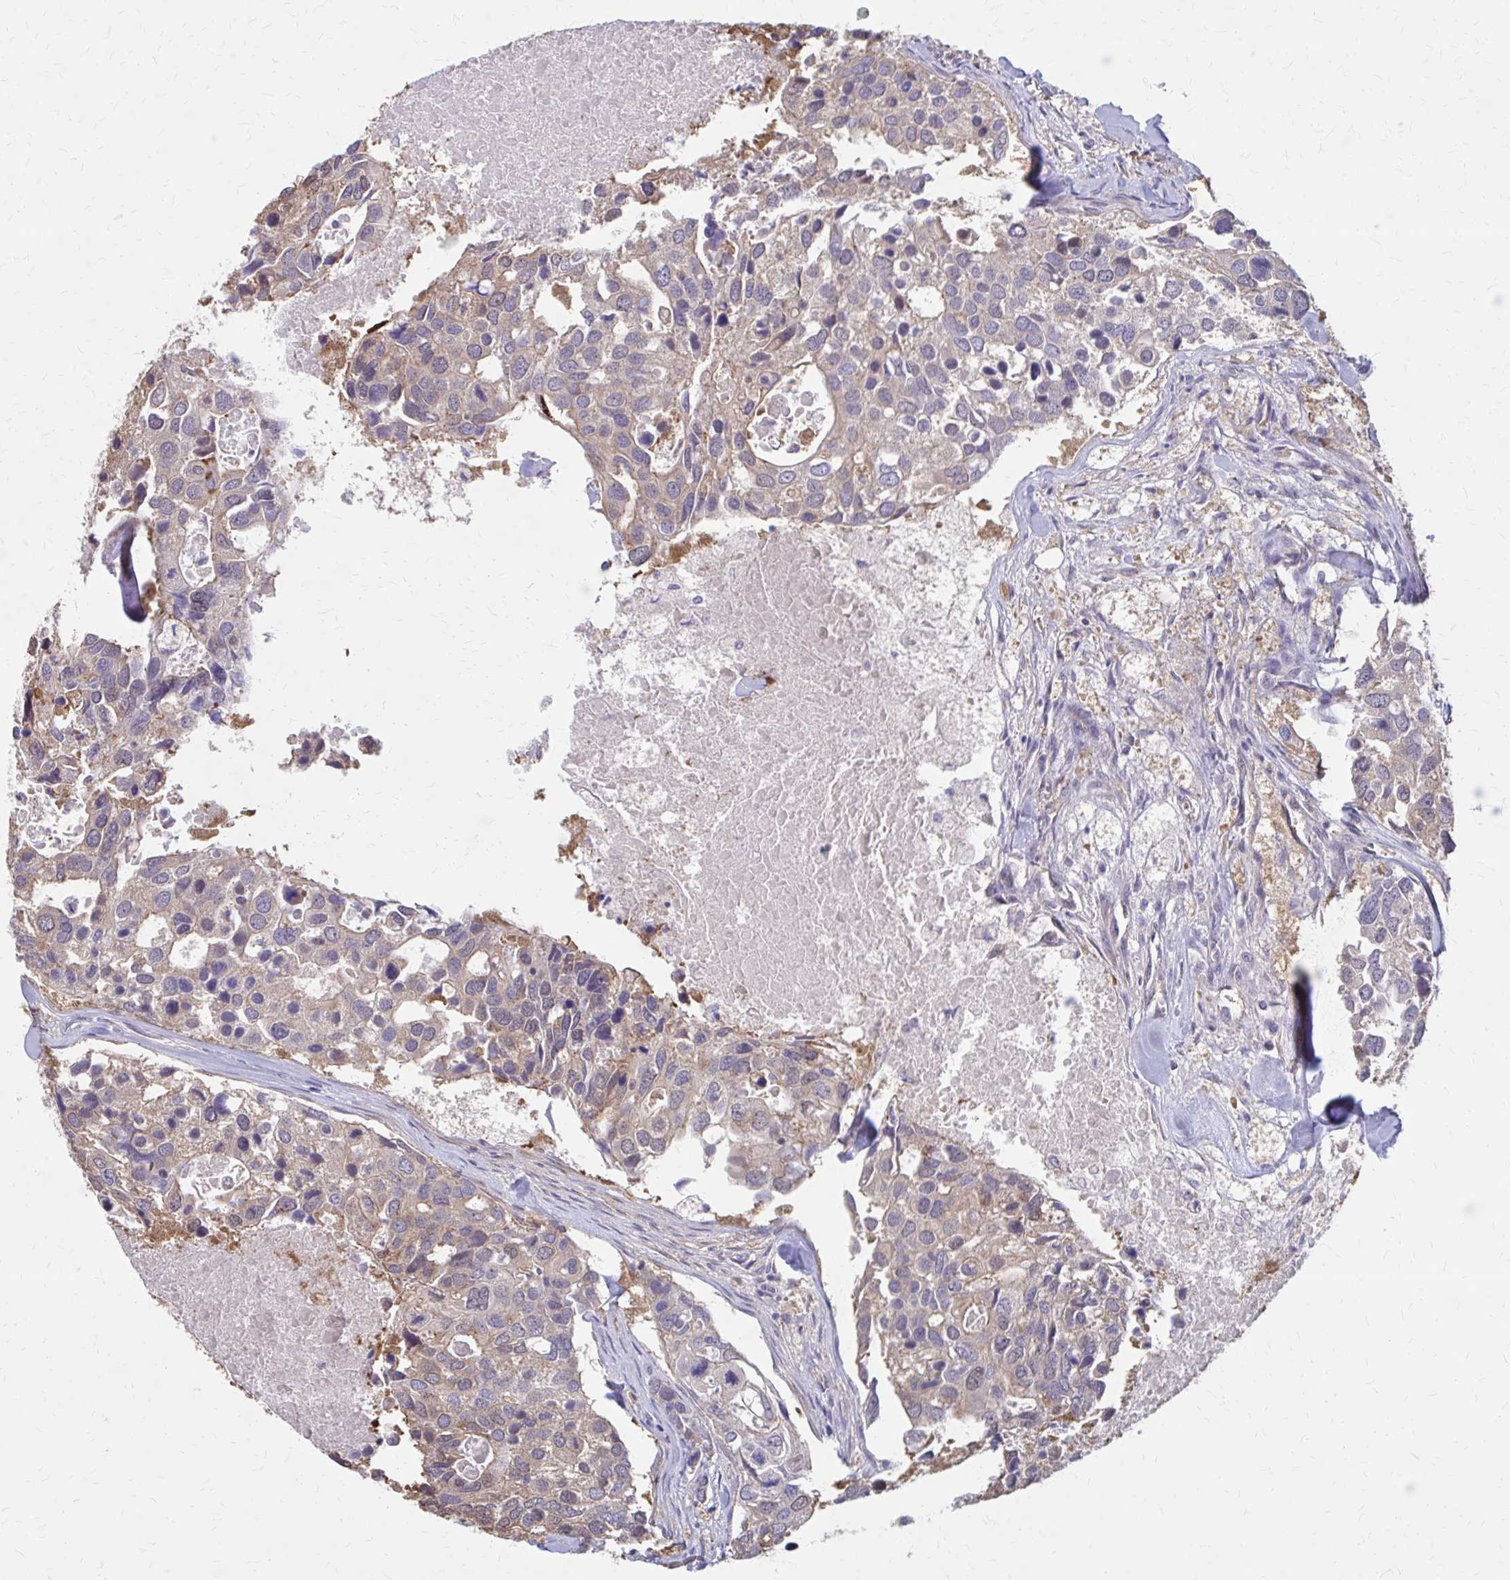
{"staining": {"intensity": "weak", "quantity": "25%-75%", "location": "cytoplasmic/membranous"}, "tissue": "breast cancer", "cell_type": "Tumor cells", "image_type": "cancer", "snomed": [{"axis": "morphology", "description": "Duct carcinoma"}, {"axis": "topography", "description": "Breast"}], "caption": "Tumor cells reveal low levels of weak cytoplasmic/membranous positivity in approximately 25%-75% of cells in breast infiltrating ductal carcinoma.", "gene": "IFI44L", "patient": {"sex": "female", "age": 83}}